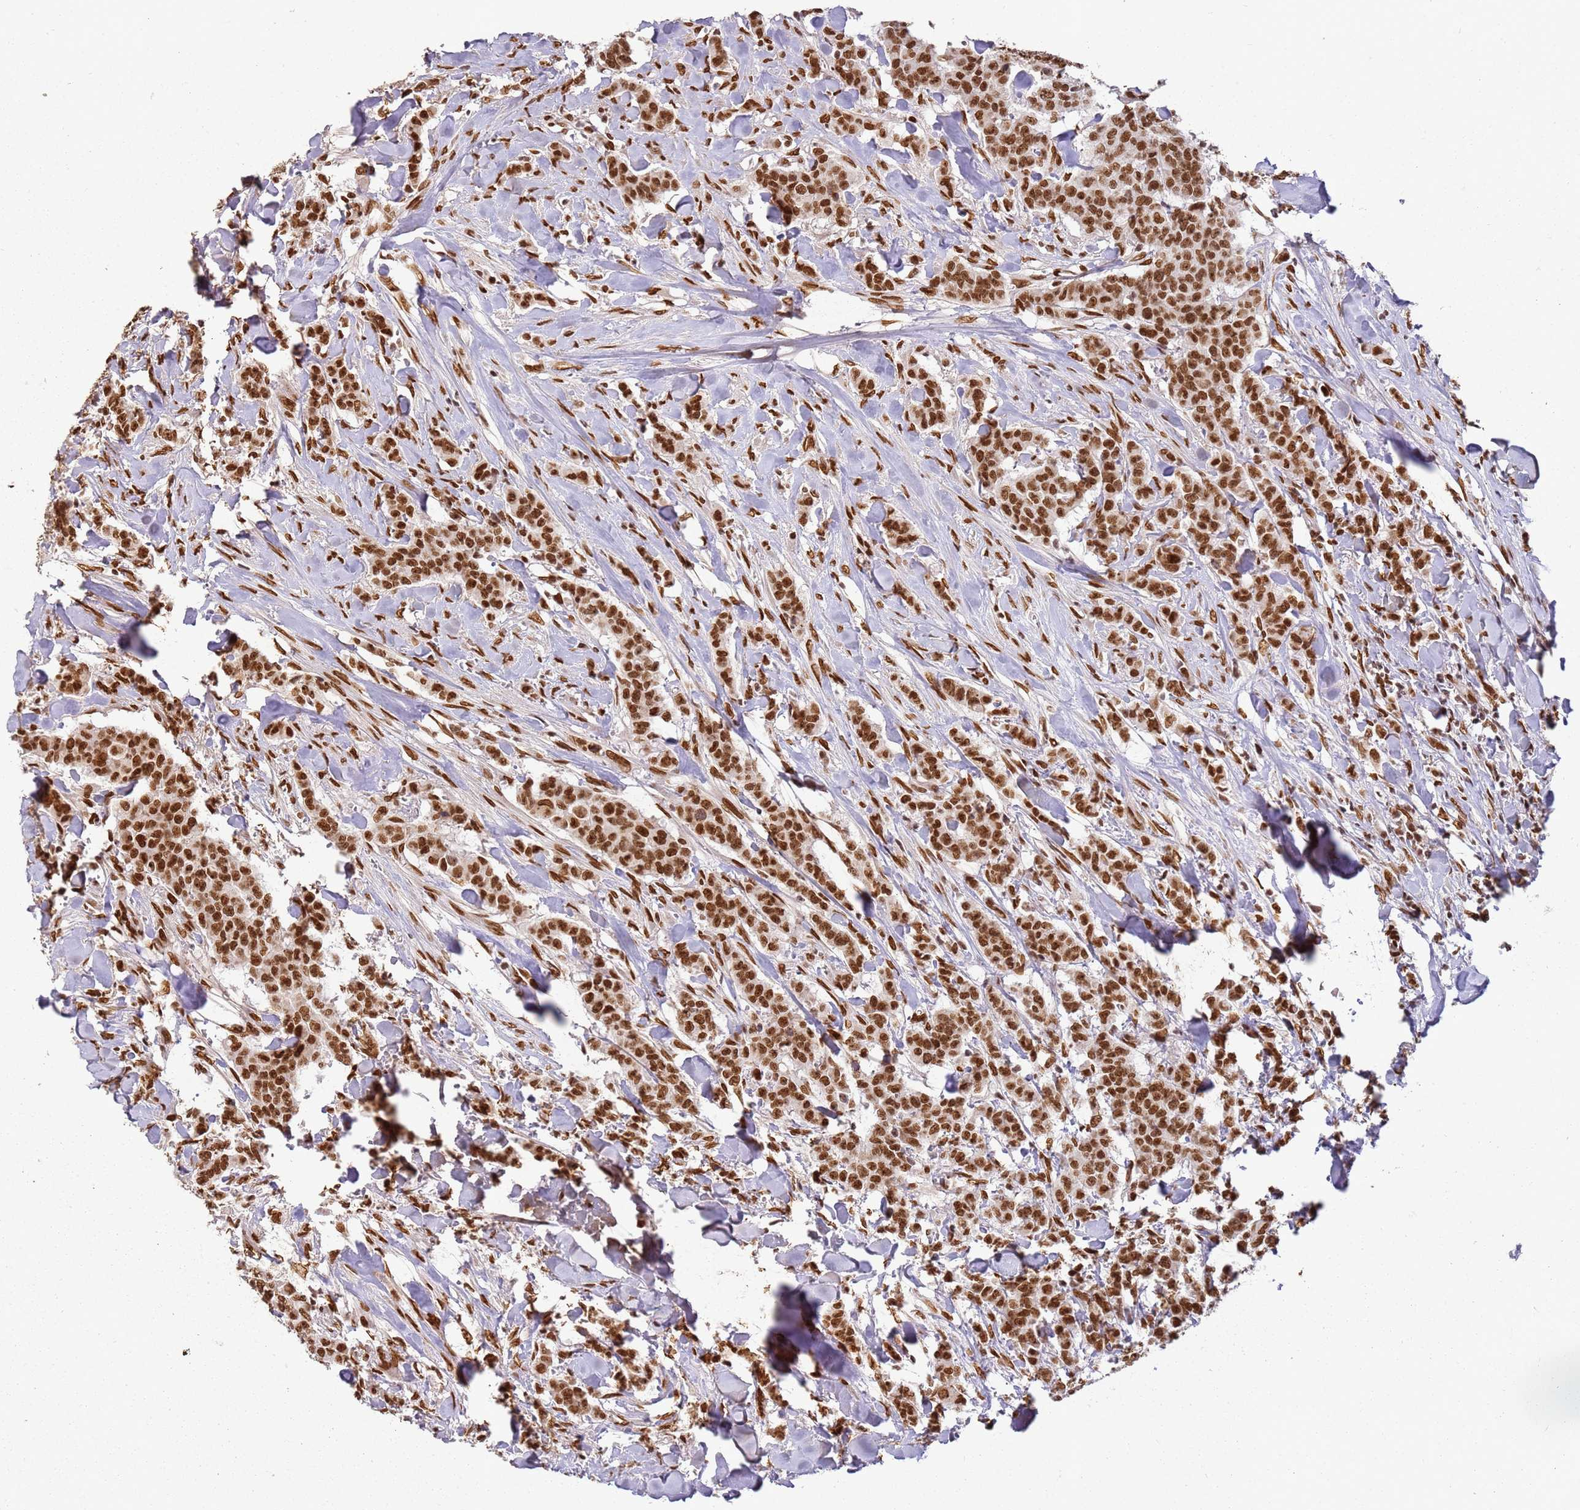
{"staining": {"intensity": "strong", "quantity": ">75%", "location": "nuclear"}, "tissue": "breast cancer", "cell_type": "Tumor cells", "image_type": "cancer", "snomed": [{"axis": "morphology", "description": "Duct carcinoma"}, {"axis": "topography", "description": "Breast"}], "caption": "Brown immunohistochemical staining in human intraductal carcinoma (breast) exhibits strong nuclear positivity in about >75% of tumor cells.", "gene": "TENT4A", "patient": {"sex": "female", "age": 40}}